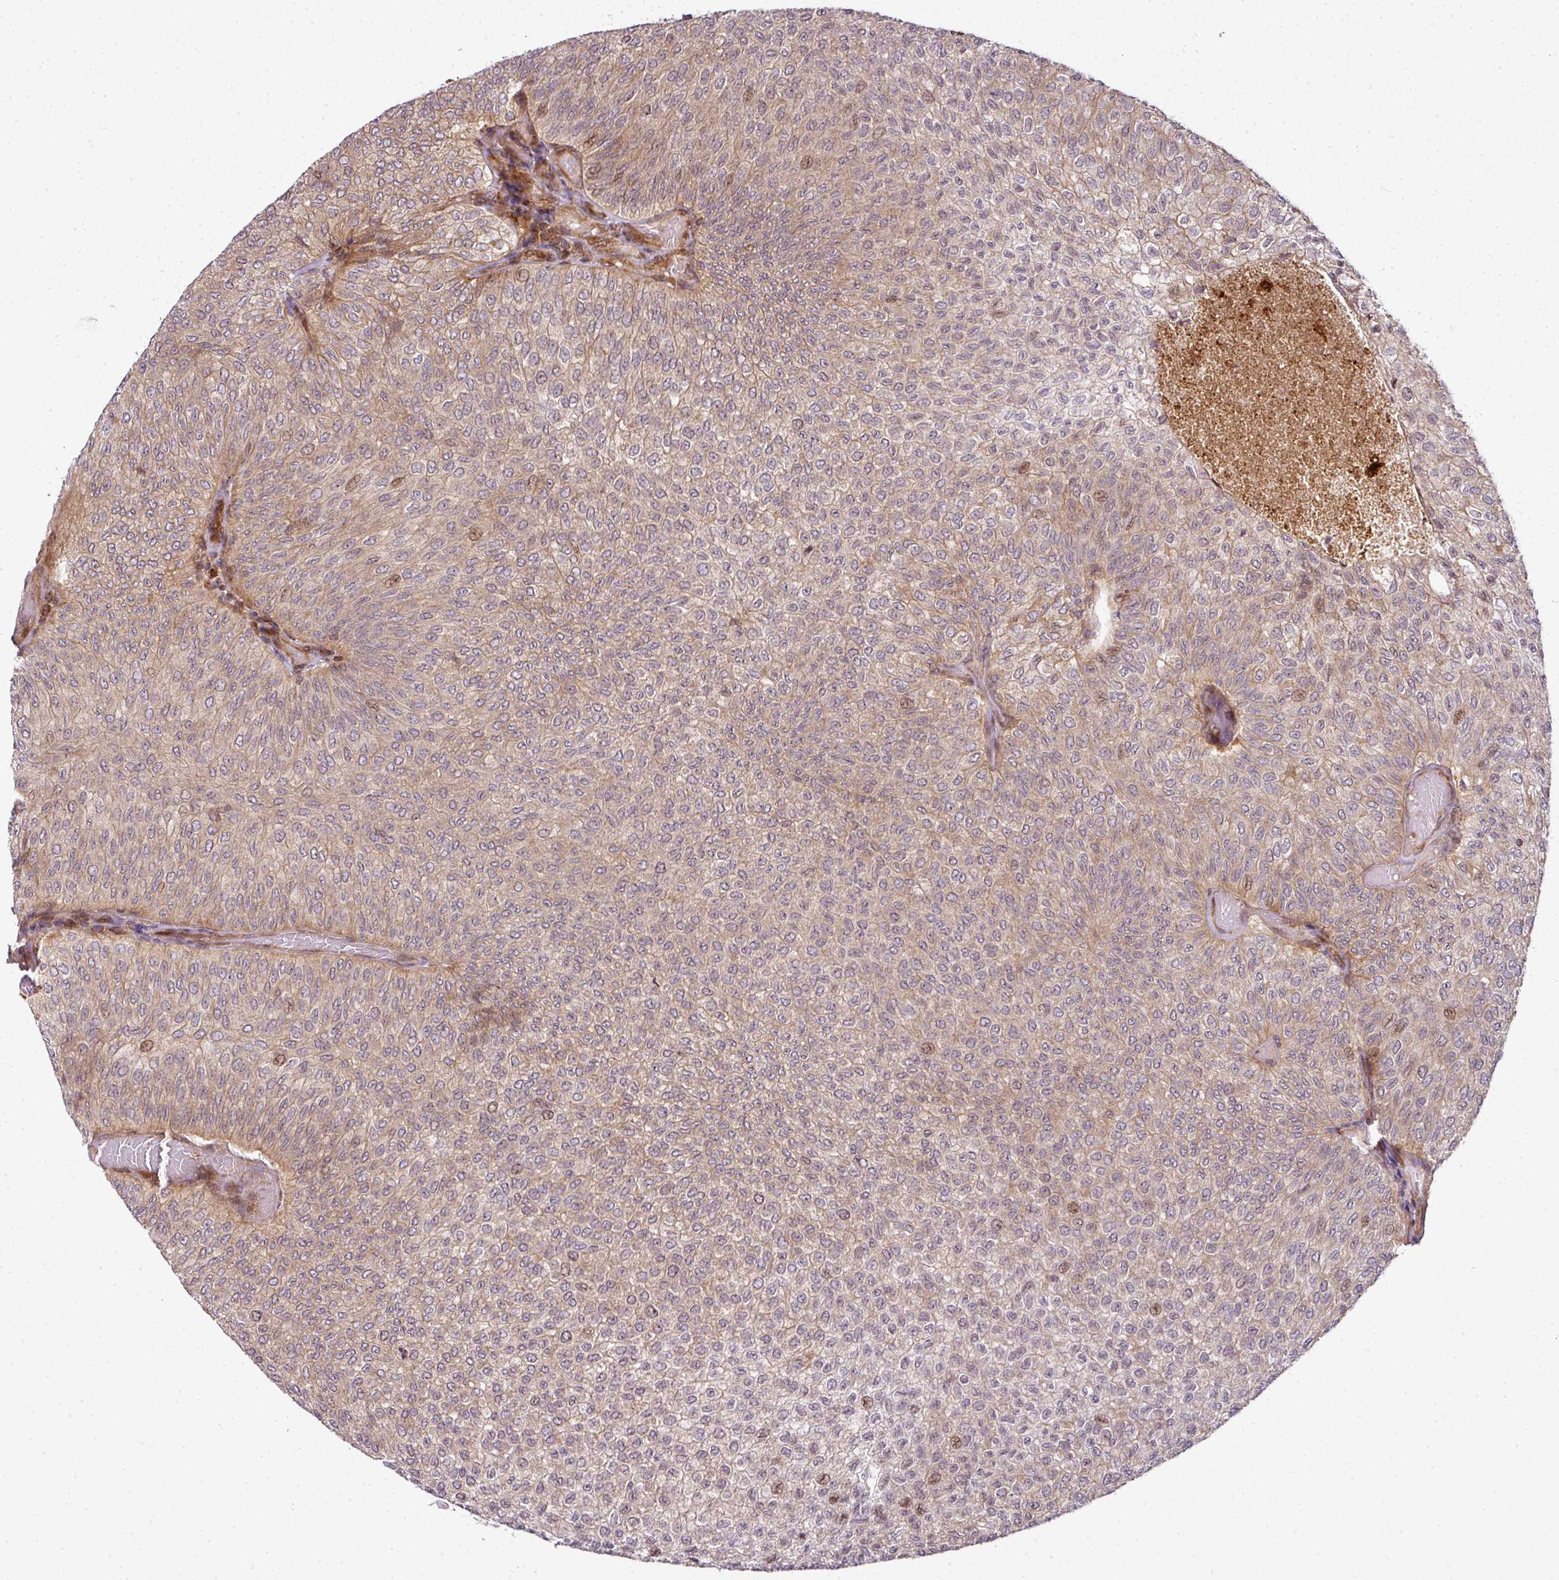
{"staining": {"intensity": "weak", "quantity": "25%-75%", "location": "cytoplasmic/membranous,nuclear"}, "tissue": "urothelial cancer", "cell_type": "Tumor cells", "image_type": "cancer", "snomed": [{"axis": "morphology", "description": "Urothelial carcinoma, Low grade"}, {"axis": "topography", "description": "Urinary bladder"}], "caption": "Protein expression analysis of urothelial cancer shows weak cytoplasmic/membranous and nuclear positivity in approximately 25%-75% of tumor cells.", "gene": "ATAT1", "patient": {"sex": "male", "age": 78}}